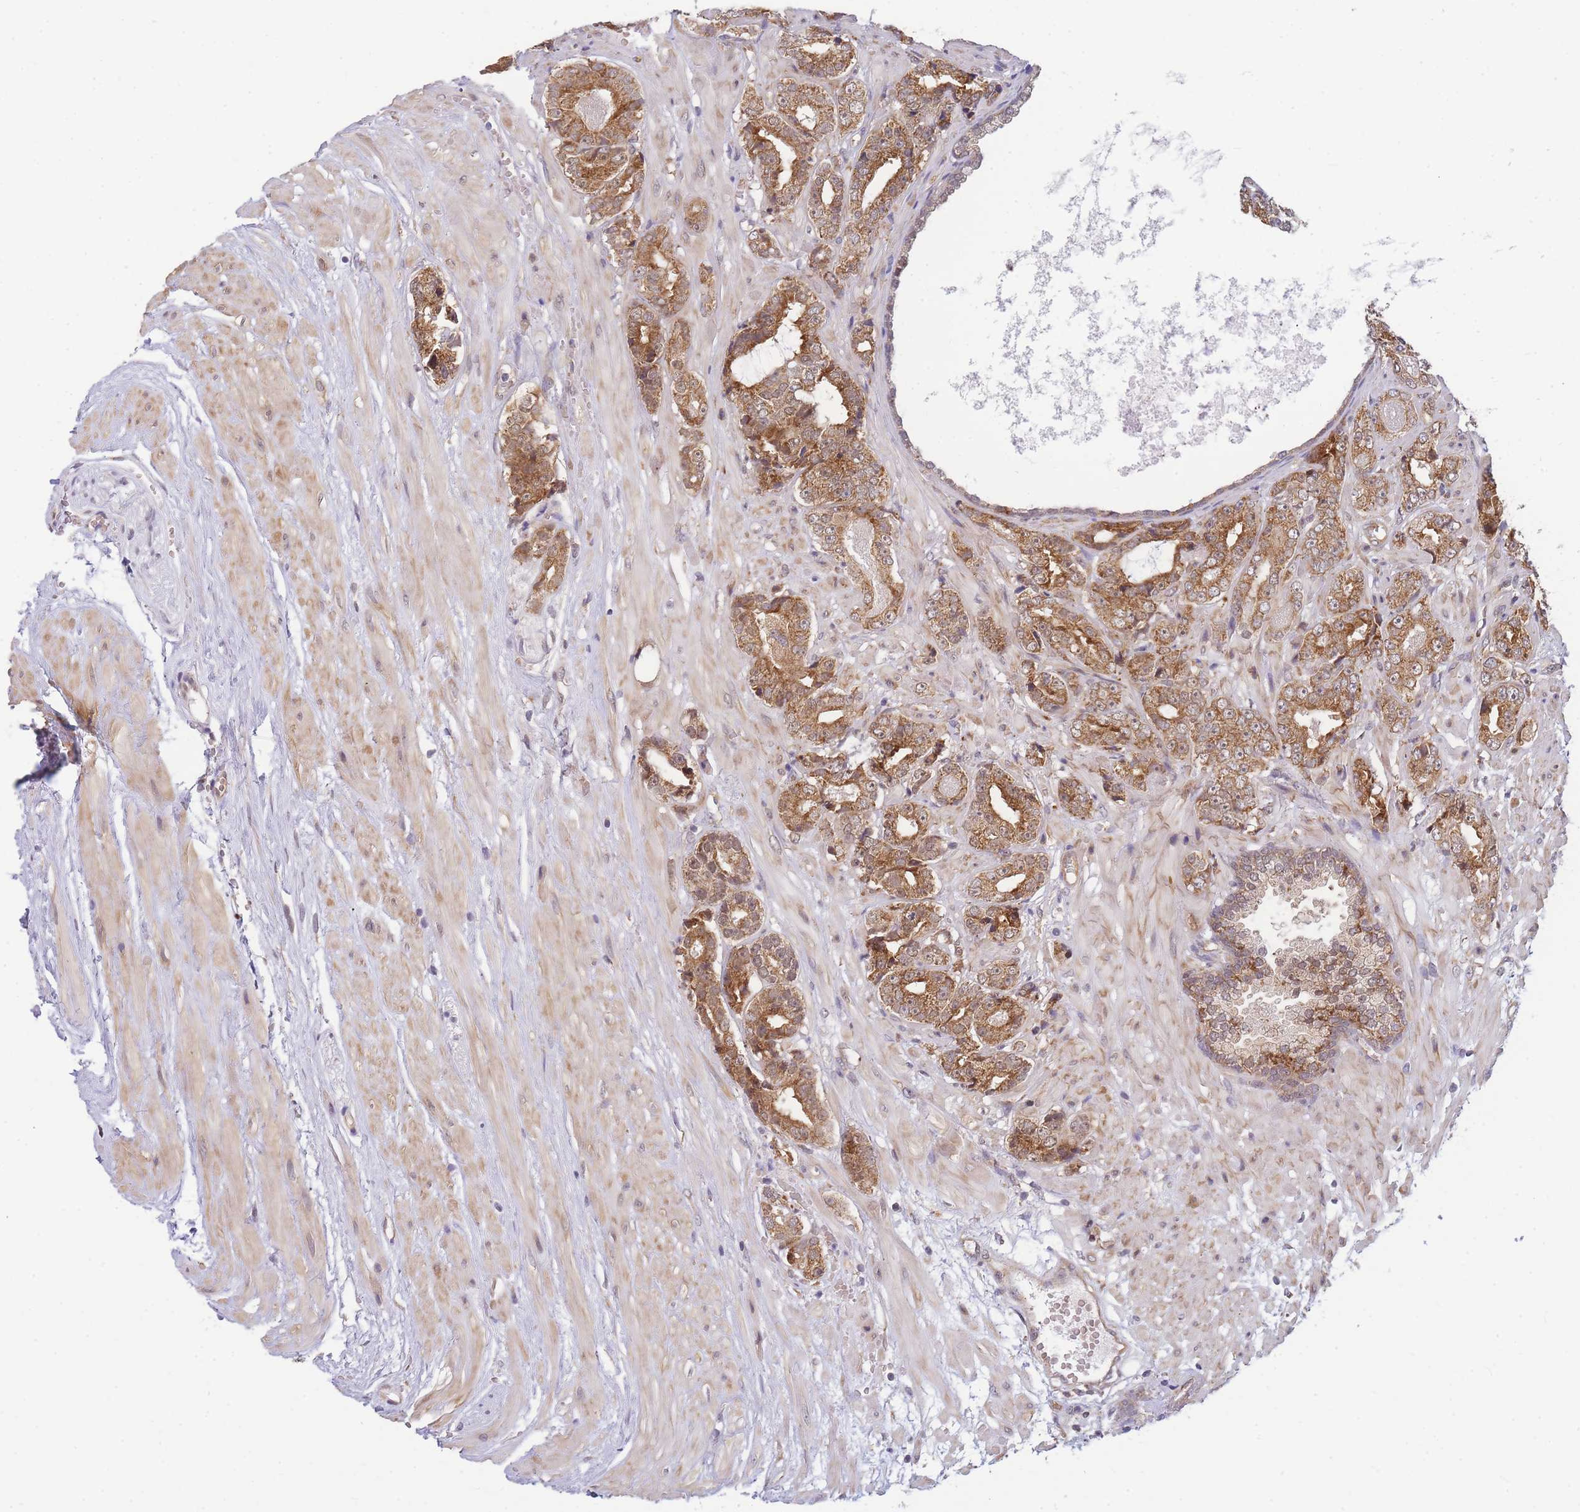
{"staining": {"intensity": "moderate", "quantity": ">75%", "location": "cytoplasmic/membranous"}, "tissue": "prostate cancer", "cell_type": "Tumor cells", "image_type": "cancer", "snomed": [{"axis": "morphology", "description": "Adenocarcinoma, High grade"}, {"axis": "topography", "description": "Prostate"}], "caption": "Immunohistochemical staining of prostate cancer exhibits medium levels of moderate cytoplasmic/membranous protein positivity in about >75% of tumor cells. The staining was performed using DAB (3,3'-diaminobenzidine), with brown indicating positive protein expression. Nuclei are stained blue with hematoxylin.", "gene": "MRPL23", "patient": {"sex": "male", "age": 71}}